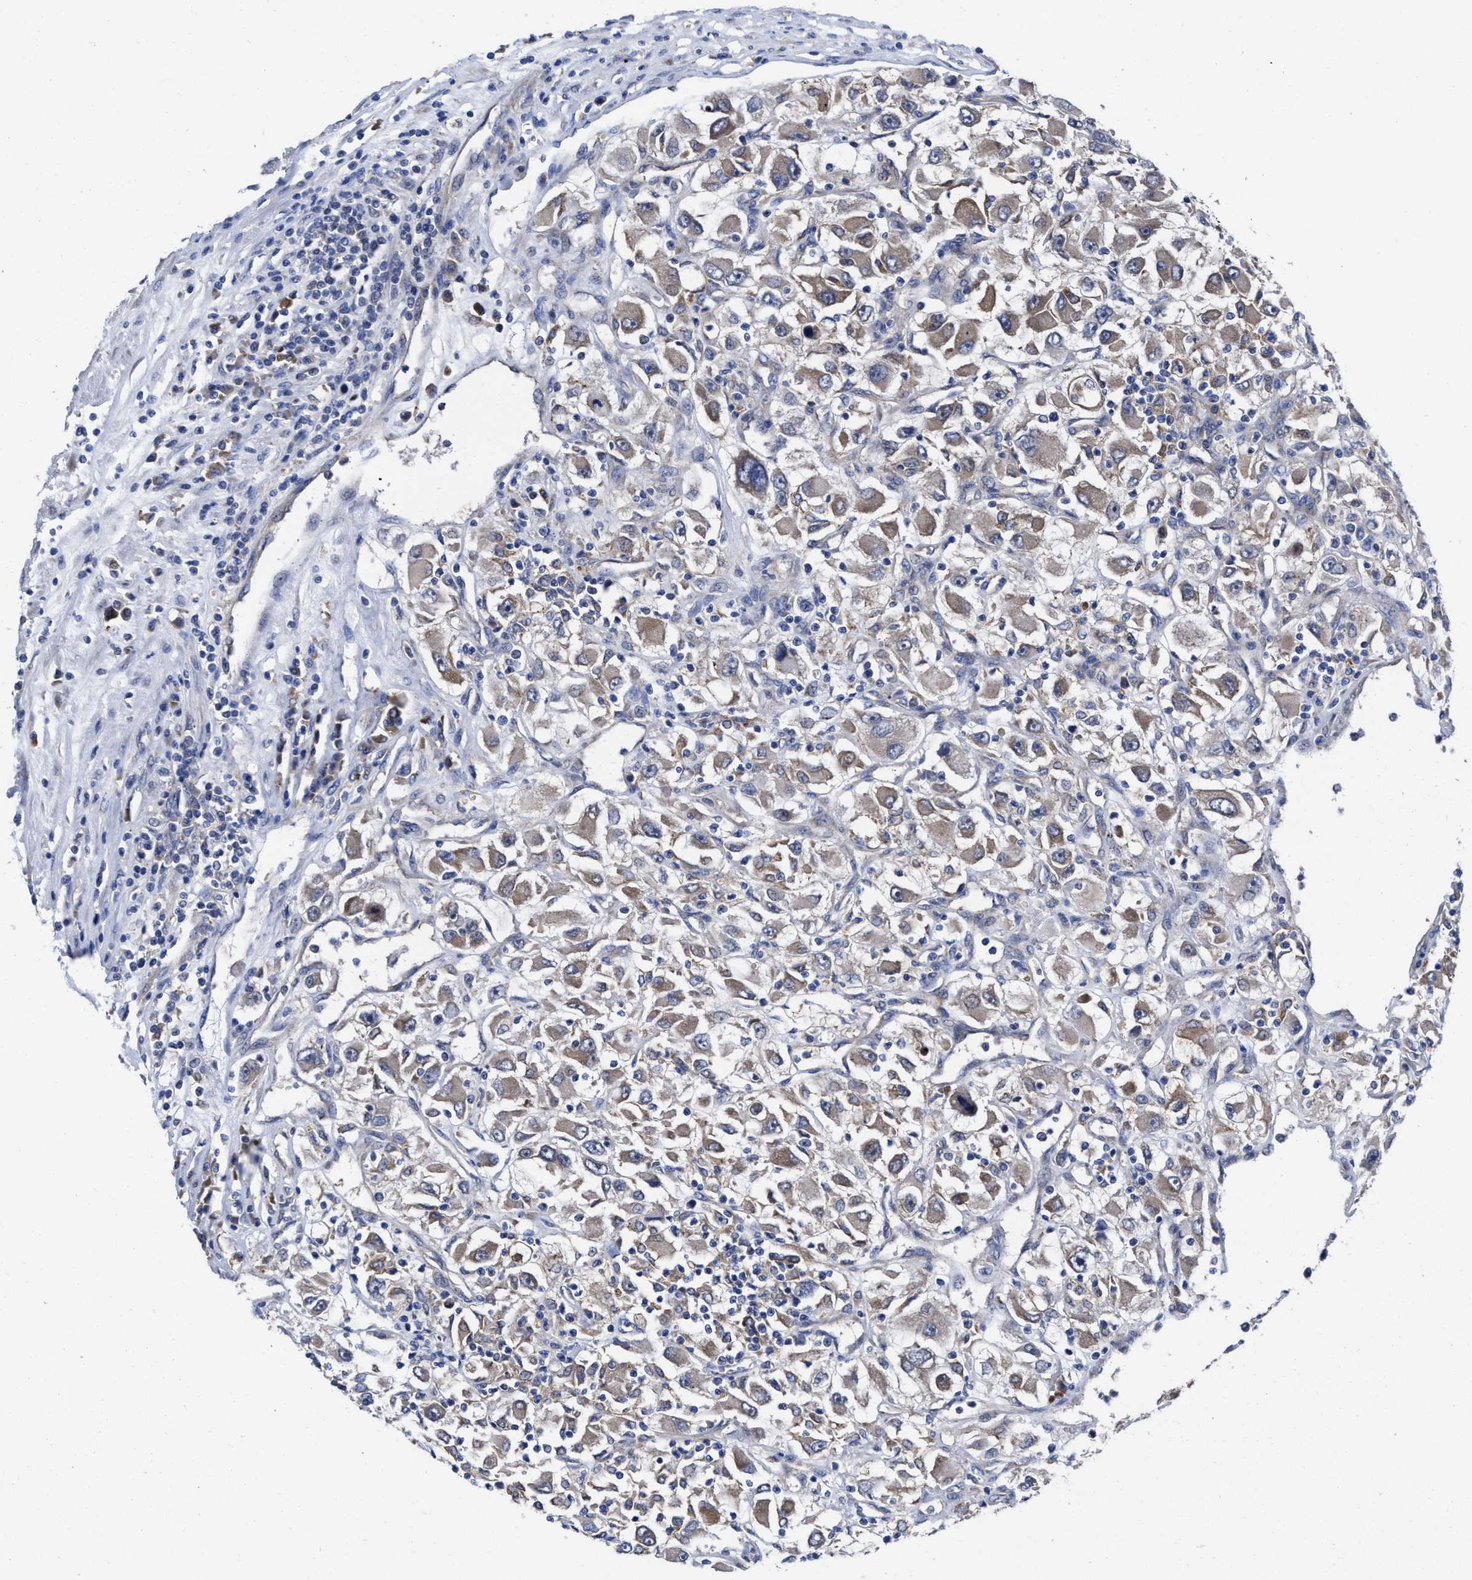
{"staining": {"intensity": "moderate", "quantity": "25%-75%", "location": "cytoplasmic/membranous"}, "tissue": "renal cancer", "cell_type": "Tumor cells", "image_type": "cancer", "snomed": [{"axis": "morphology", "description": "Adenocarcinoma, NOS"}, {"axis": "topography", "description": "Kidney"}], "caption": "Renal cancer was stained to show a protein in brown. There is medium levels of moderate cytoplasmic/membranous positivity in approximately 25%-75% of tumor cells.", "gene": "TXNDC17", "patient": {"sex": "female", "age": 52}}